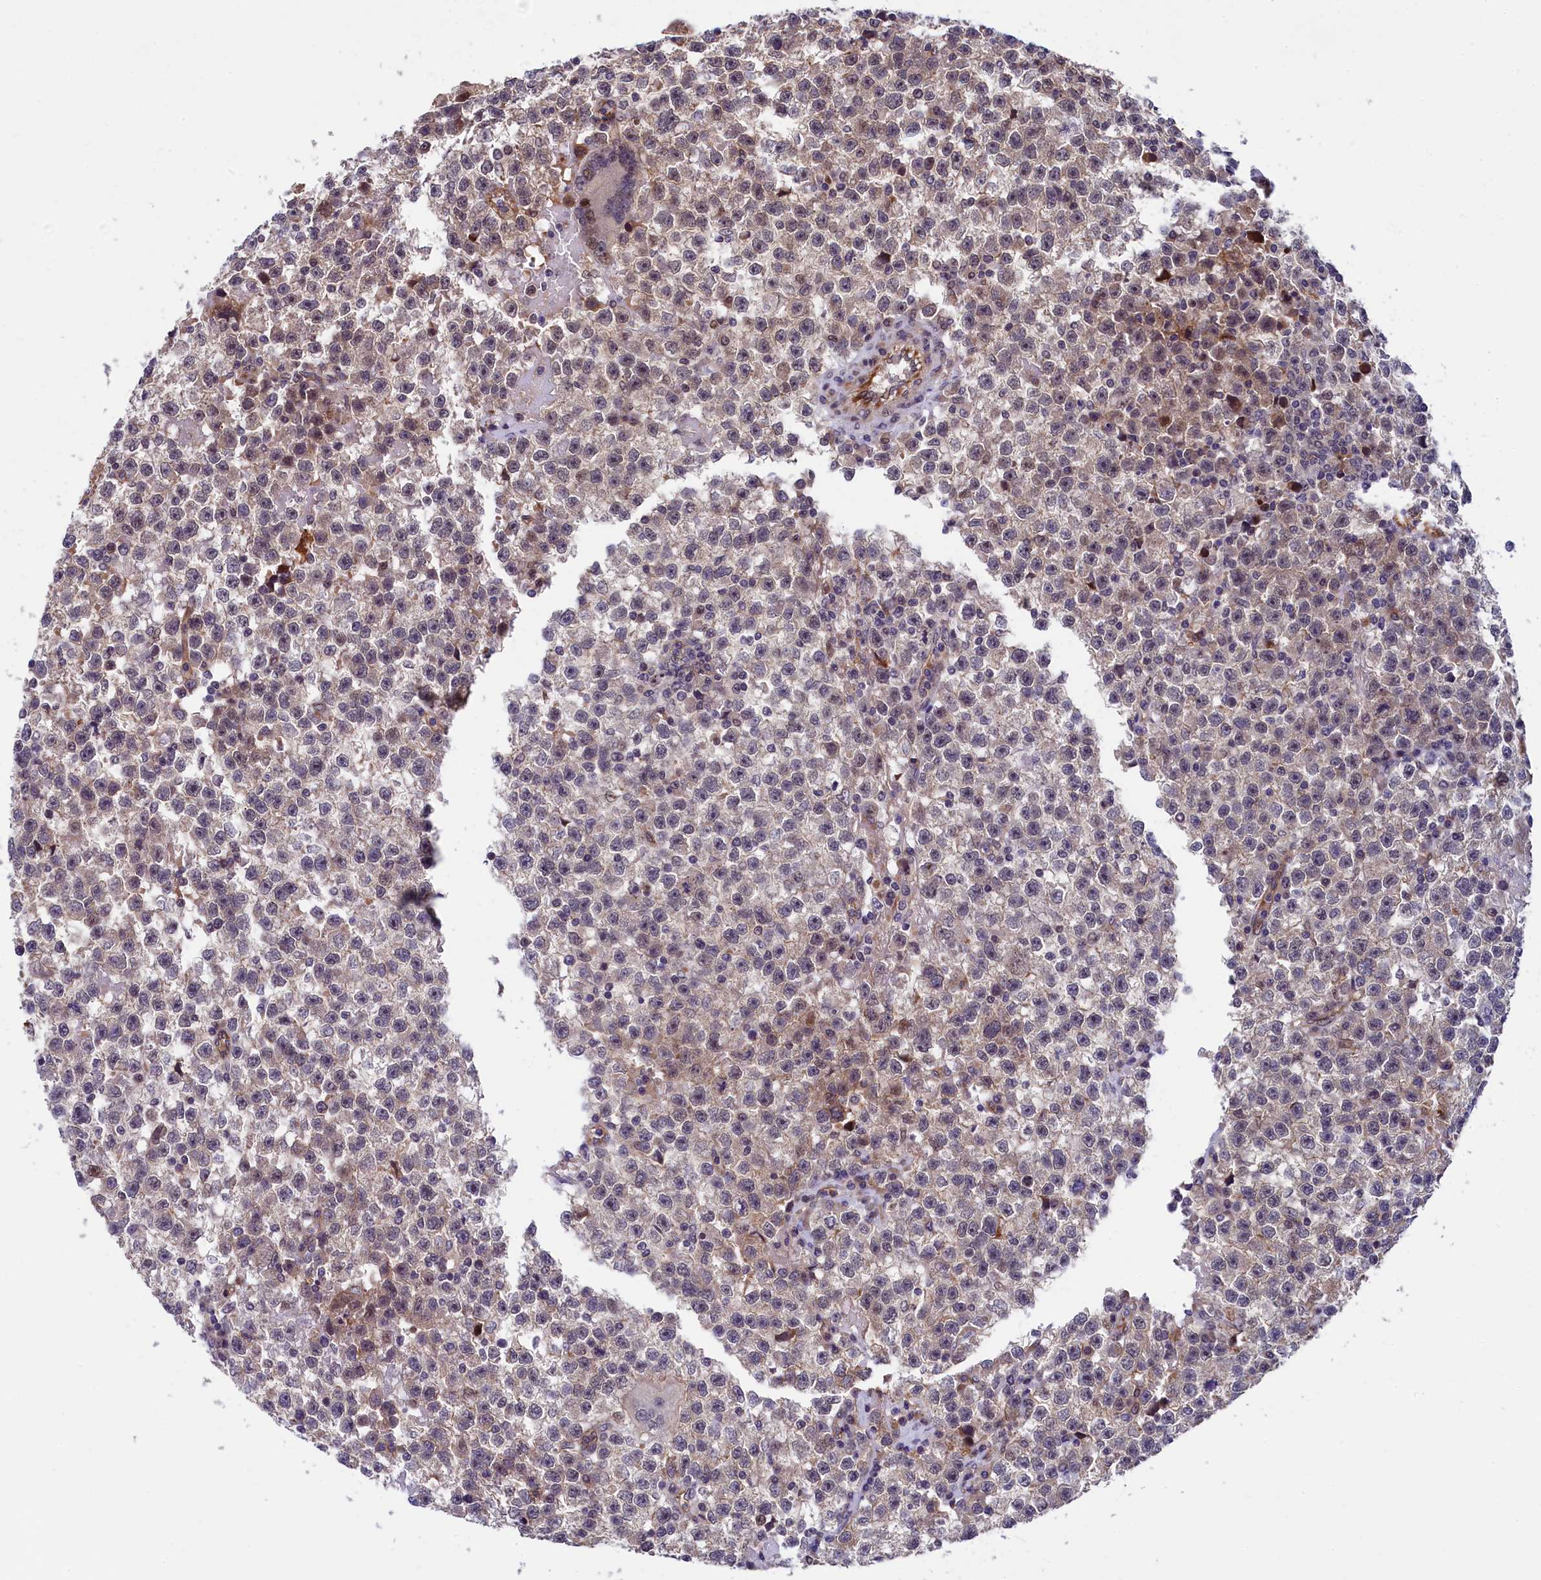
{"staining": {"intensity": "negative", "quantity": "none", "location": "none"}, "tissue": "testis cancer", "cell_type": "Tumor cells", "image_type": "cancer", "snomed": [{"axis": "morphology", "description": "Seminoma, NOS"}, {"axis": "topography", "description": "Testis"}], "caption": "Human seminoma (testis) stained for a protein using immunohistochemistry exhibits no staining in tumor cells.", "gene": "ARL14EP", "patient": {"sex": "male", "age": 22}}